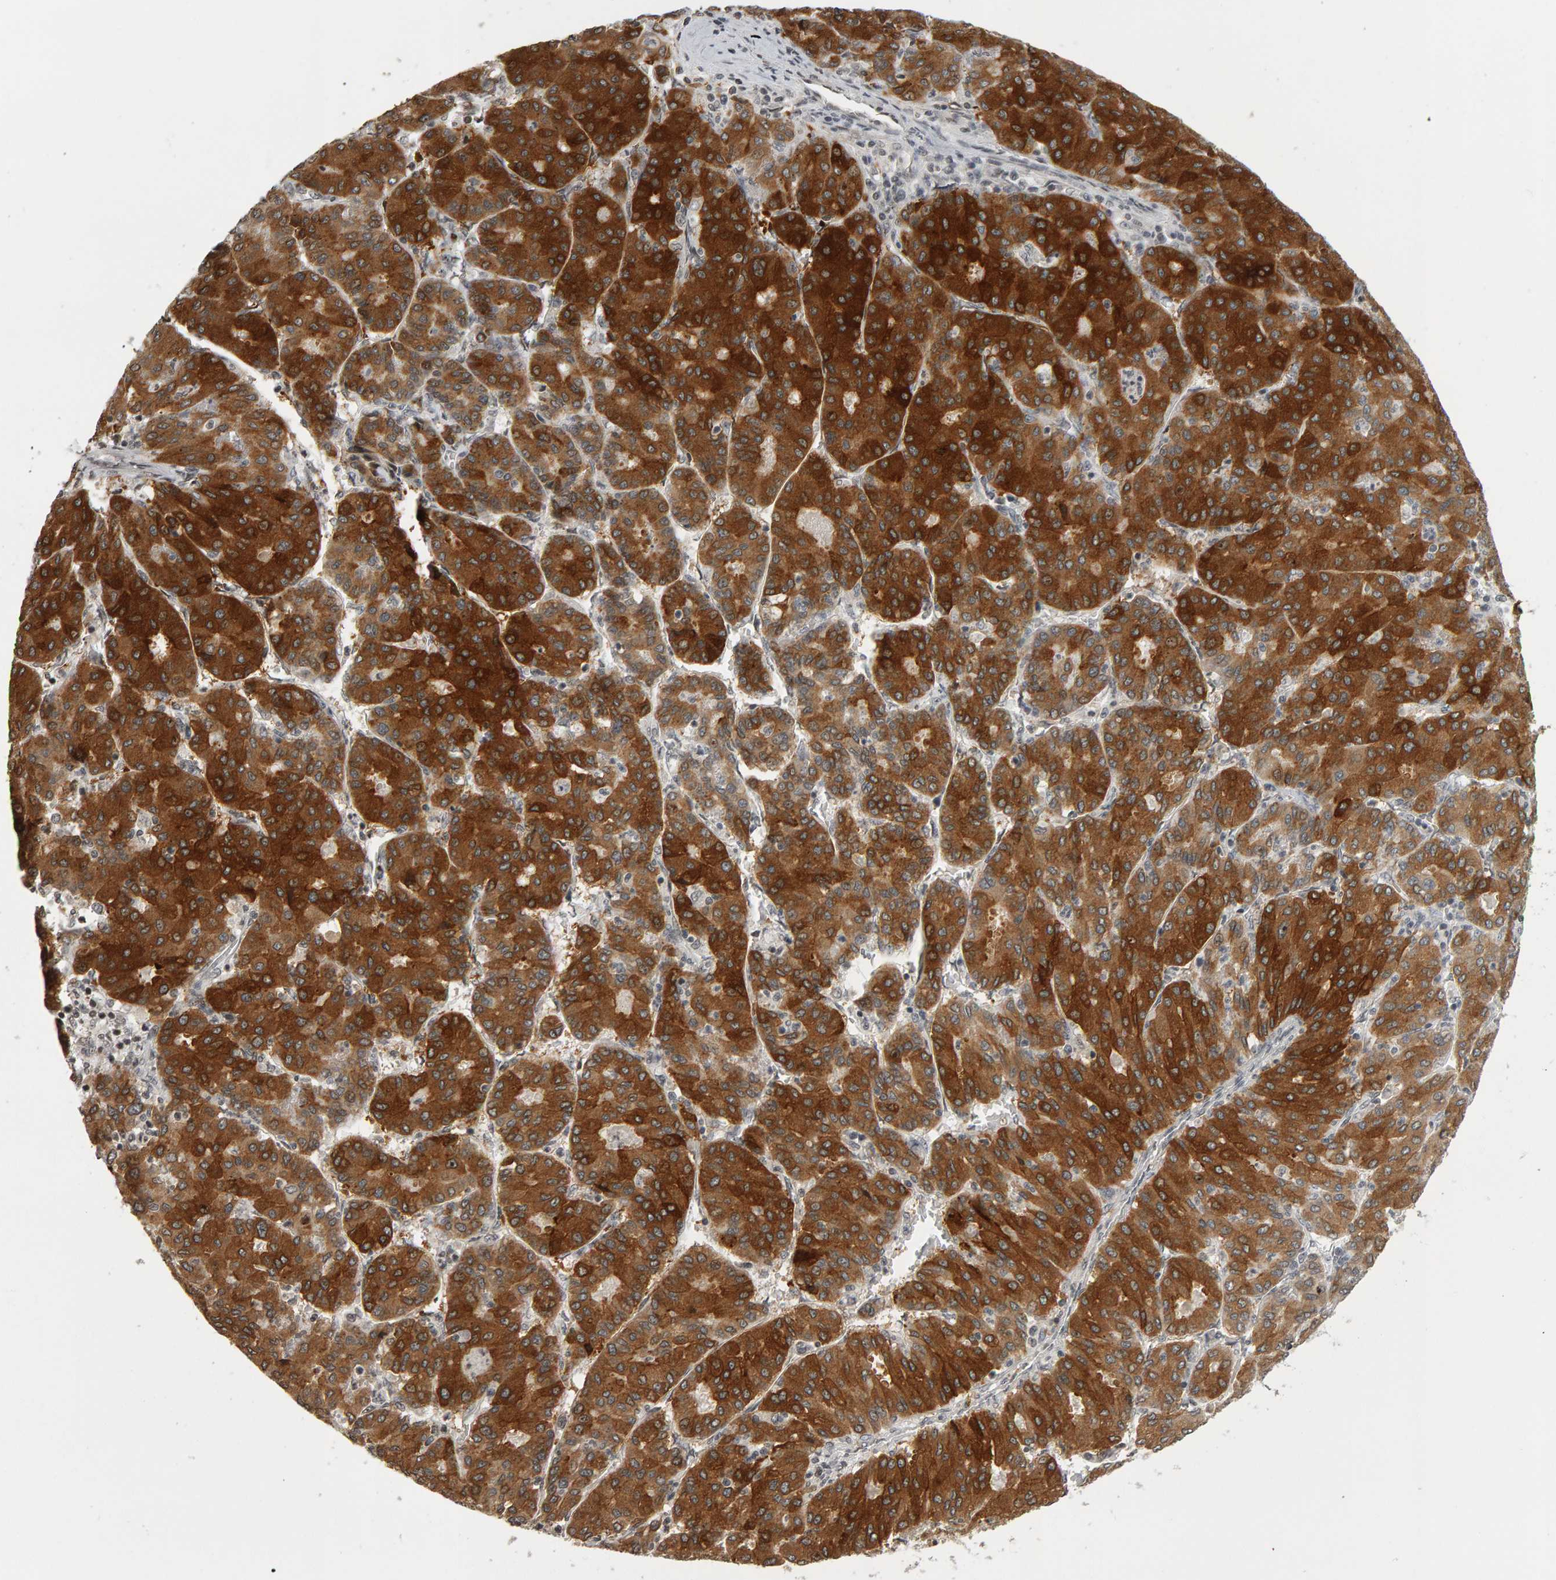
{"staining": {"intensity": "strong", "quantity": ">75%", "location": "cytoplasmic/membranous"}, "tissue": "liver cancer", "cell_type": "Tumor cells", "image_type": "cancer", "snomed": [{"axis": "morphology", "description": "Carcinoma, Hepatocellular, NOS"}, {"axis": "topography", "description": "Liver"}], "caption": "Approximately >75% of tumor cells in hepatocellular carcinoma (liver) demonstrate strong cytoplasmic/membranous protein positivity as visualized by brown immunohistochemical staining.", "gene": "TRAM1", "patient": {"sex": "male", "age": 65}}